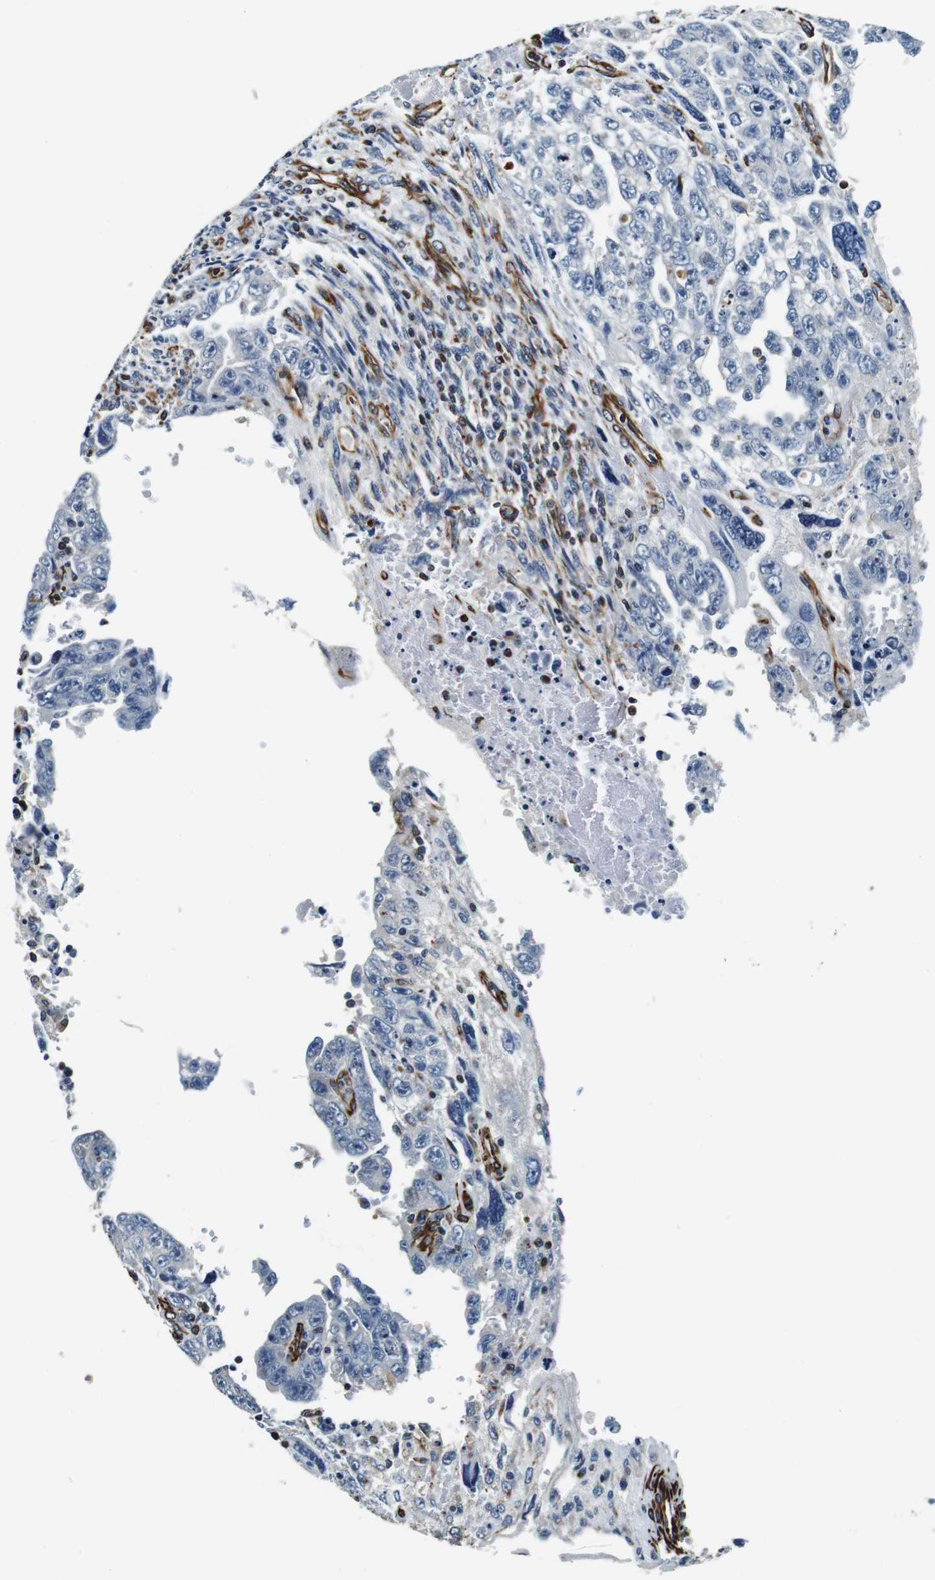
{"staining": {"intensity": "negative", "quantity": "none", "location": "none"}, "tissue": "testis cancer", "cell_type": "Tumor cells", "image_type": "cancer", "snomed": [{"axis": "morphology", "description": "Carcinoma, Embryonal, NOS"}, {"axis": "topography", "description": "Testis"}], "caption": "There is no significant staining in tumor cells of embryonal carcinoma (testis).", "gene": "GJE1", "patient": {"sex": "male", "age": 28}}